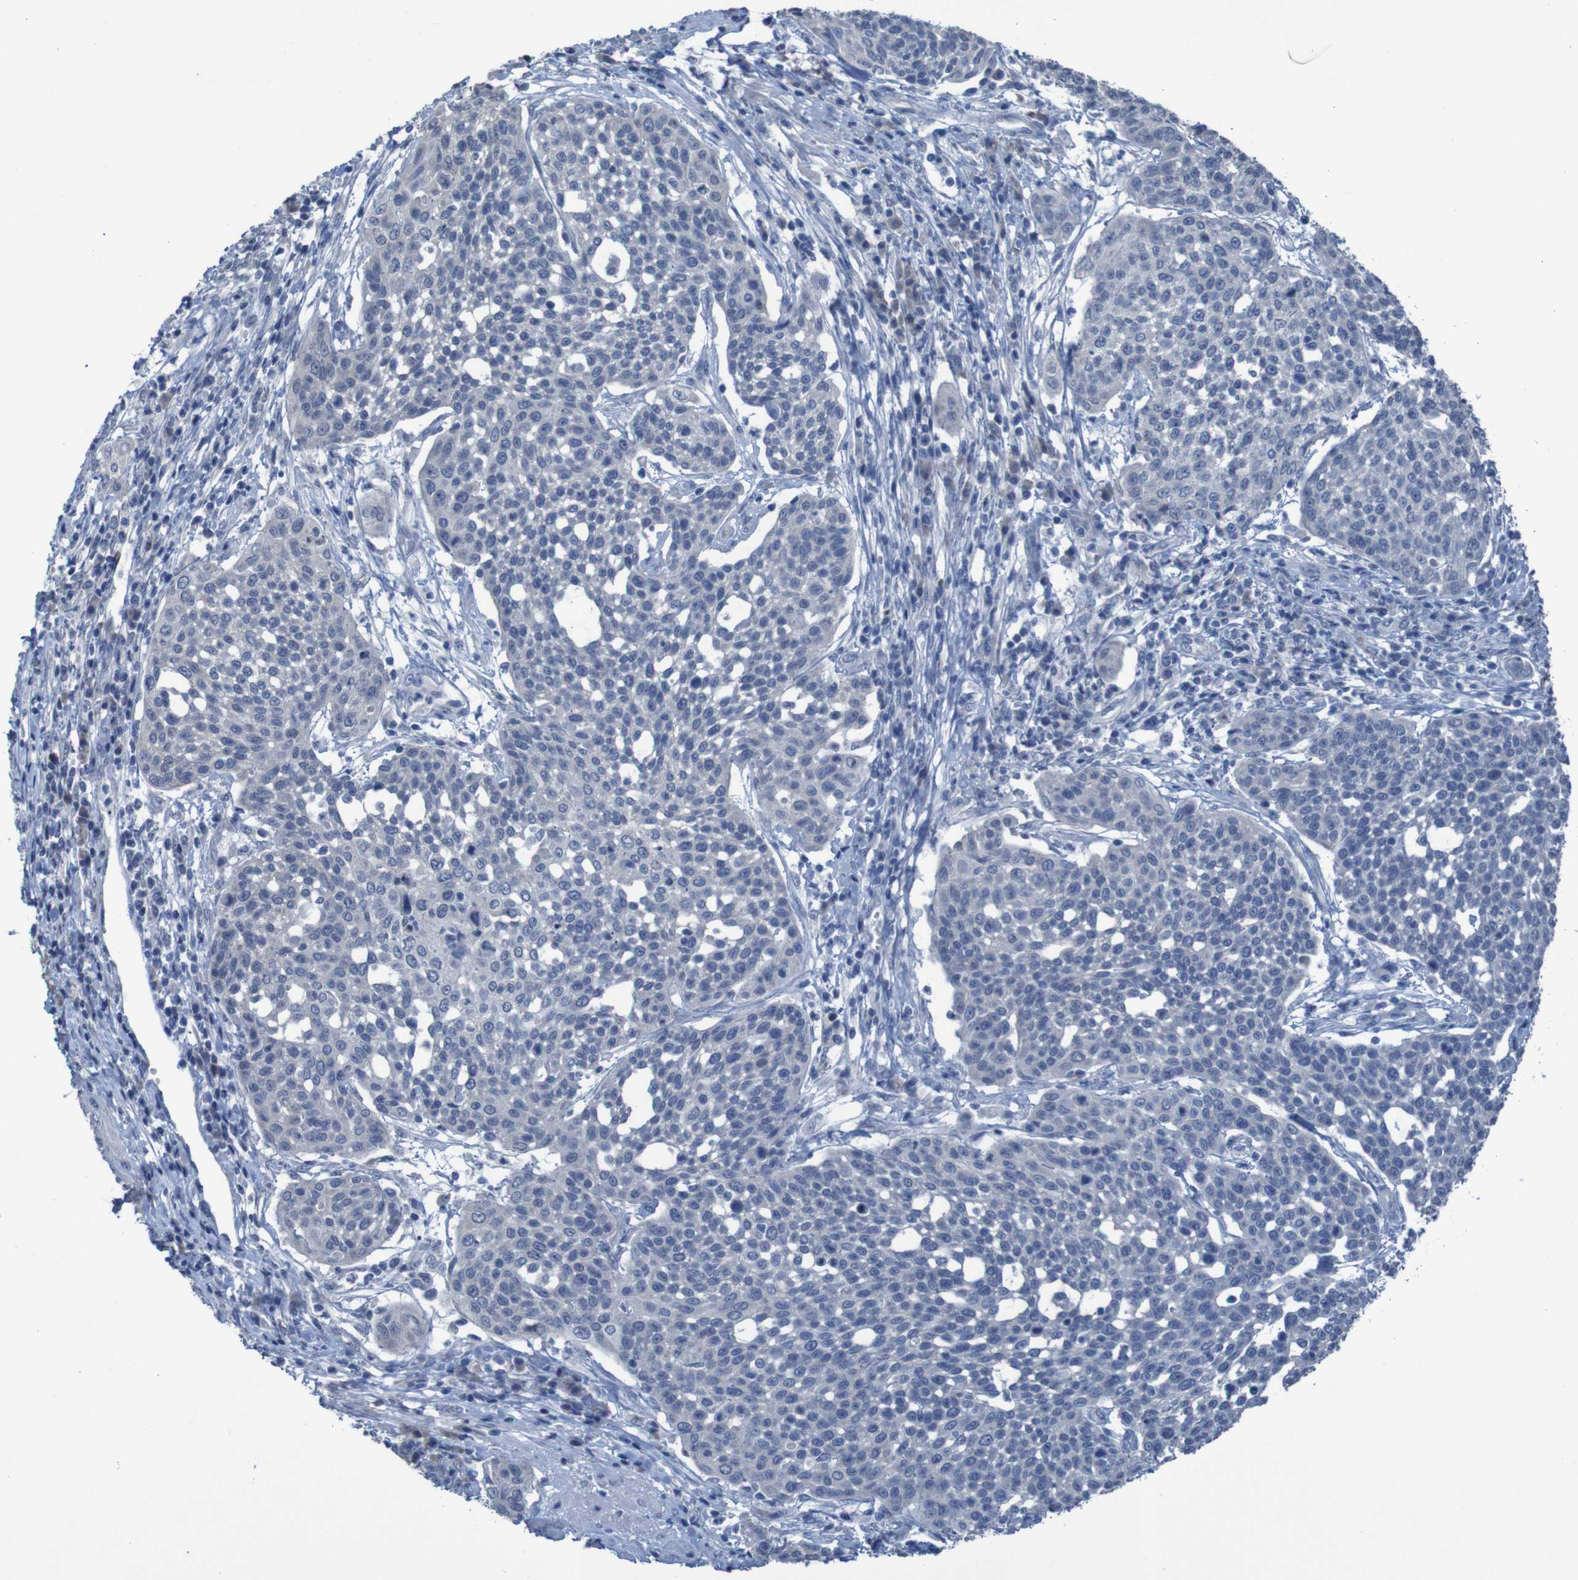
{"staining": {"intensity": "negative", "quantity": "none", "location": "none"}, "tissue": "cervical cancer", "cell_type": "Tumor cells", "image_type": "cancer", "snomed": [{"axis": "morphology", "description": "Squamous cell carcinoma, NOS"}, {"axis": "topography", "description": "Cervix"}], "caption": "Tumor cells are negative for protein expression in human squamous cell carcinoma (cervical). Brightfield microscopy of immunohistochemistry (IHC) stained with DAB (3,3'-diaminobenzidine) (brown) and hematoxylin (blue), captured at high magnification.", "gene": "CLDN18", "patient": {"sex": "female", "age": 34}}